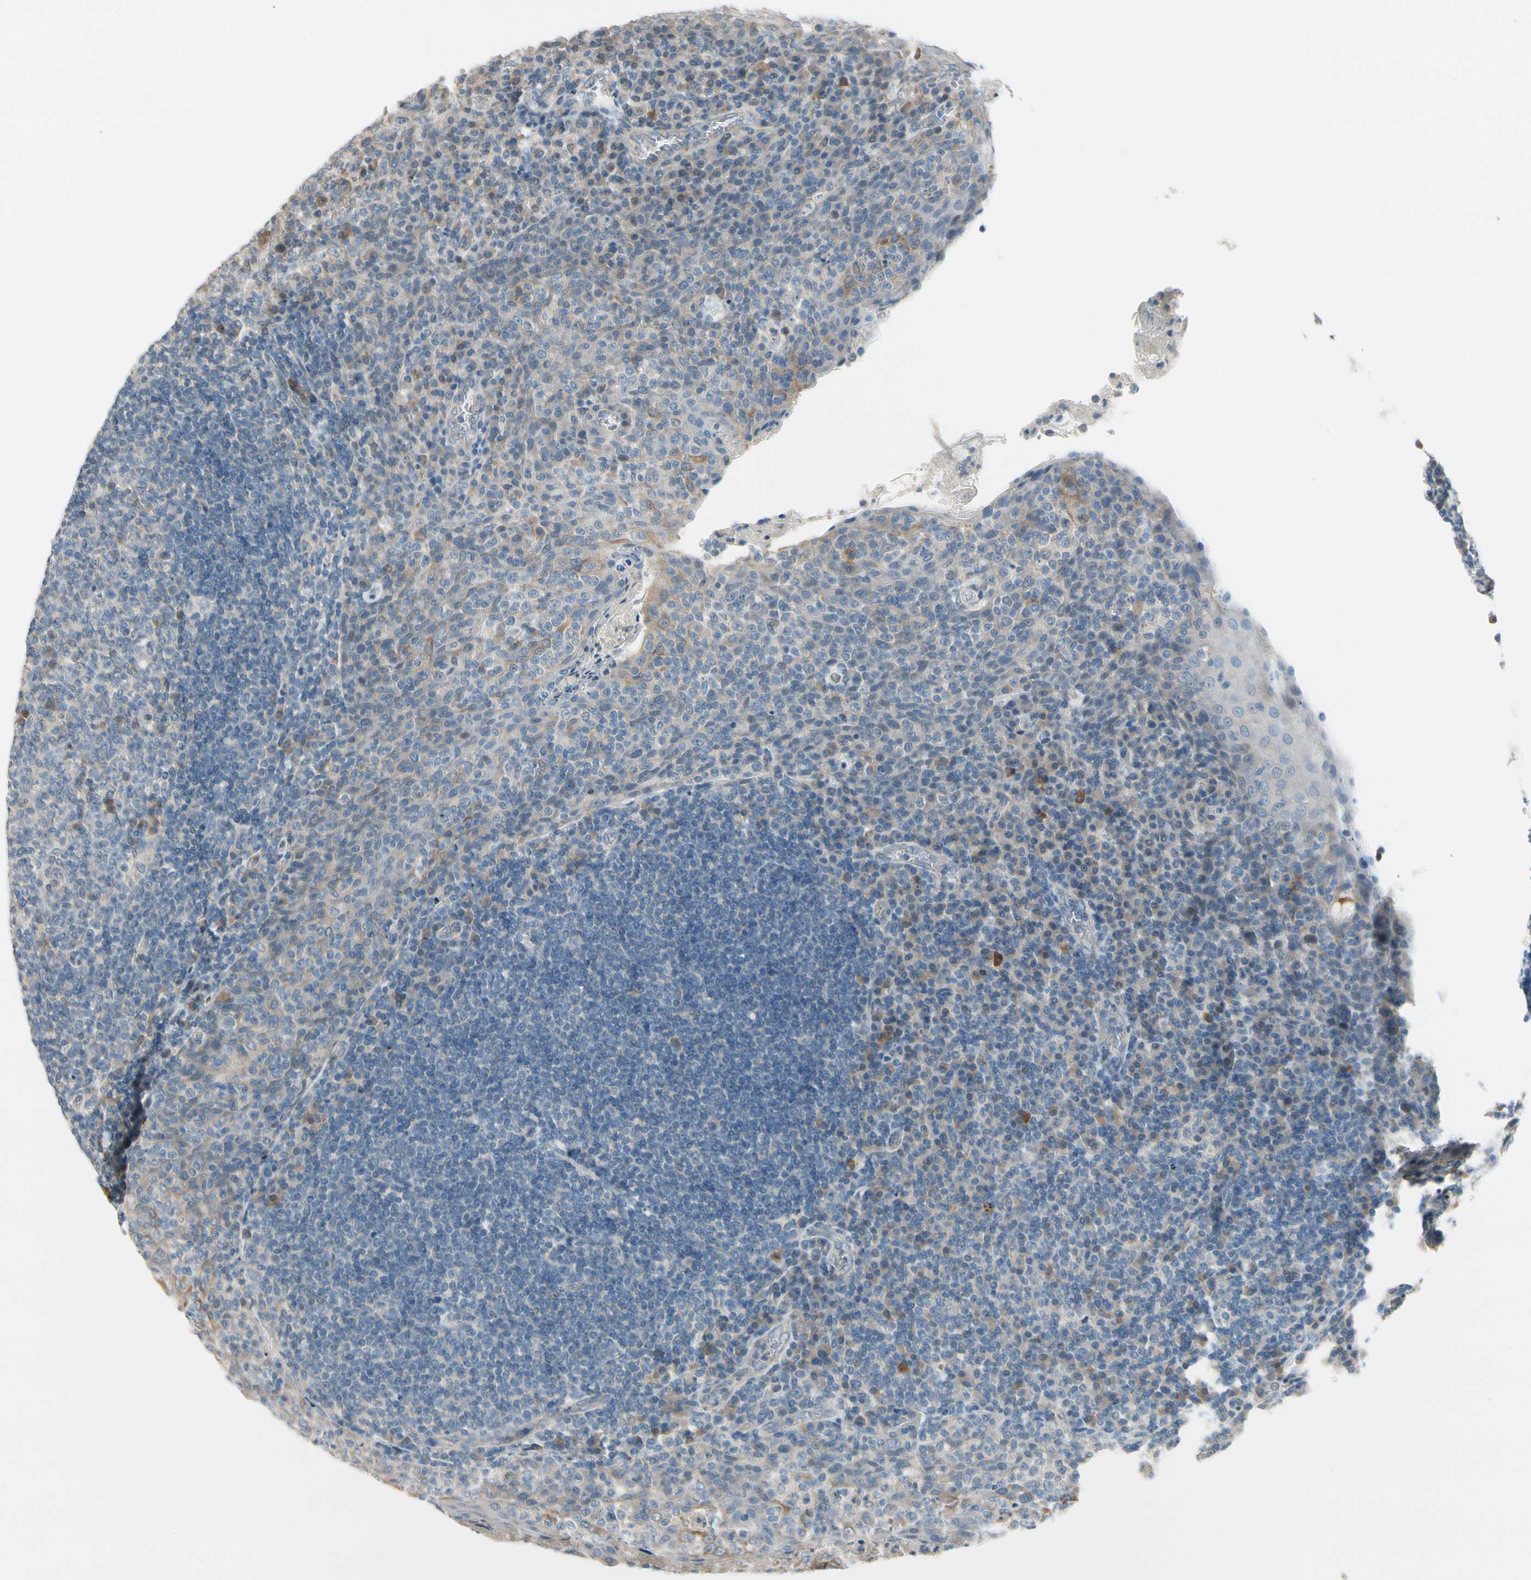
{"staining": {"intensity": "negative", "quantity": "none", "location": "none"}, "tissue": "tonsil", "cell_type": "Germinal center cells", "image_type": "normal", "snomed": [{"axis": "morphology", "description": "Normal tissue, NOS"}, {"axis": "topography", "description": "Tonsil"}], "caption": "Immunohistochemistry (IHC) micrograph of normal human tonsil stained for a protein (brown), which shows no positivity in germinal center cells.", "gene": "CFAP36", "patient": {"sex": "male", "age": 17}}